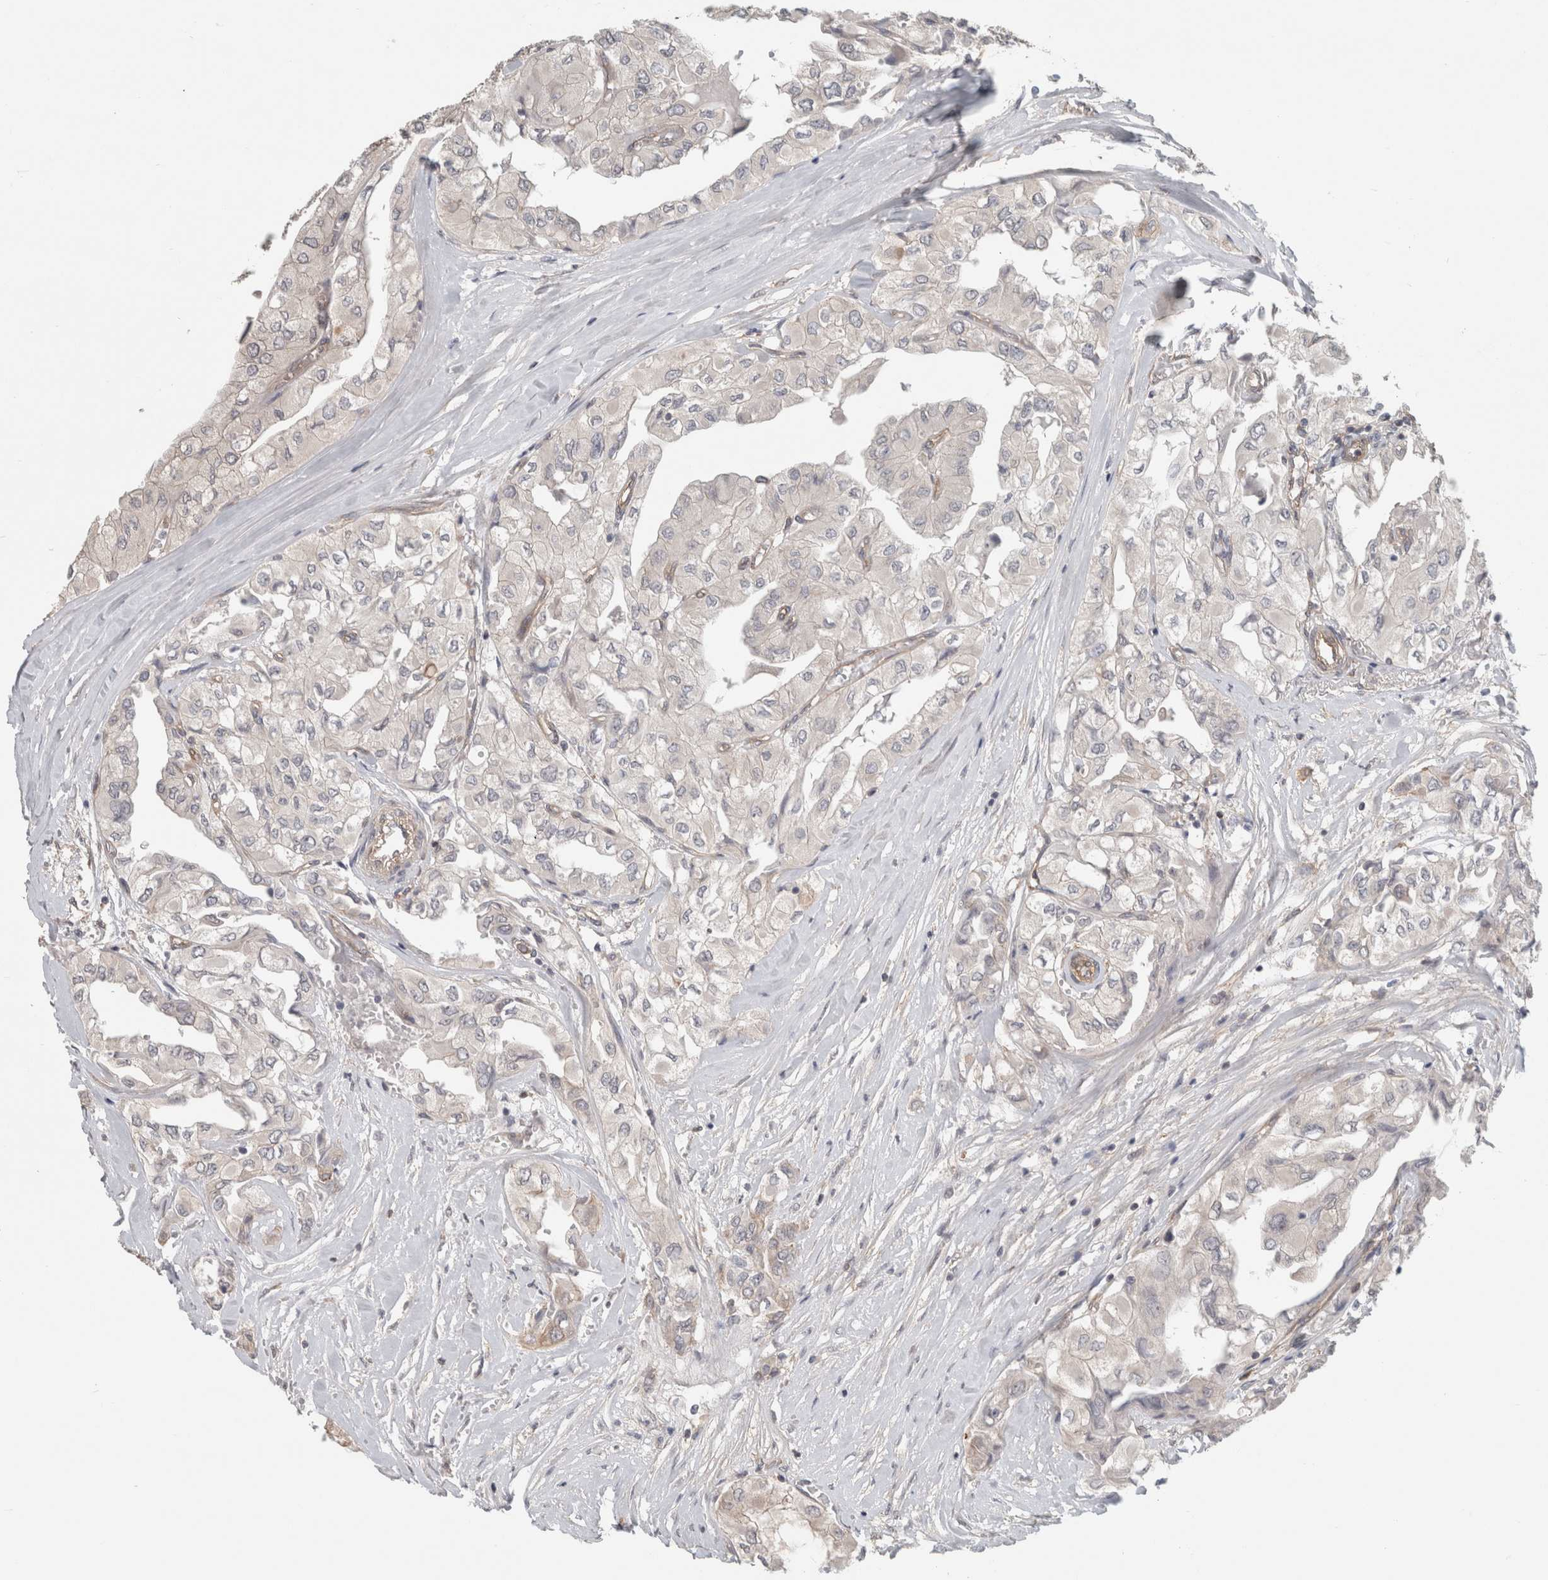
{"staining": {"intensity": "negative", "quantity": "none", "location": "none"}, "tissue": "thyroid cancer", "cell_type": "Tumor cells", "image_type": "cancer", "snomed": [{"axis": "morphology", "description": "Papillary adenocarcinoma, NOS"}, {"axis": "topography", "description": "Thyroid gland"}], "caption": "Immunohistochemistry (IHC) image of neoplastic tissue: thyroid cancer (papillary adenocarcinoma) stained with DAB displays no significant protein expression in tumor cells.", "gene": "RASAL2", "patient": {"sex": "female", "age": 59}}